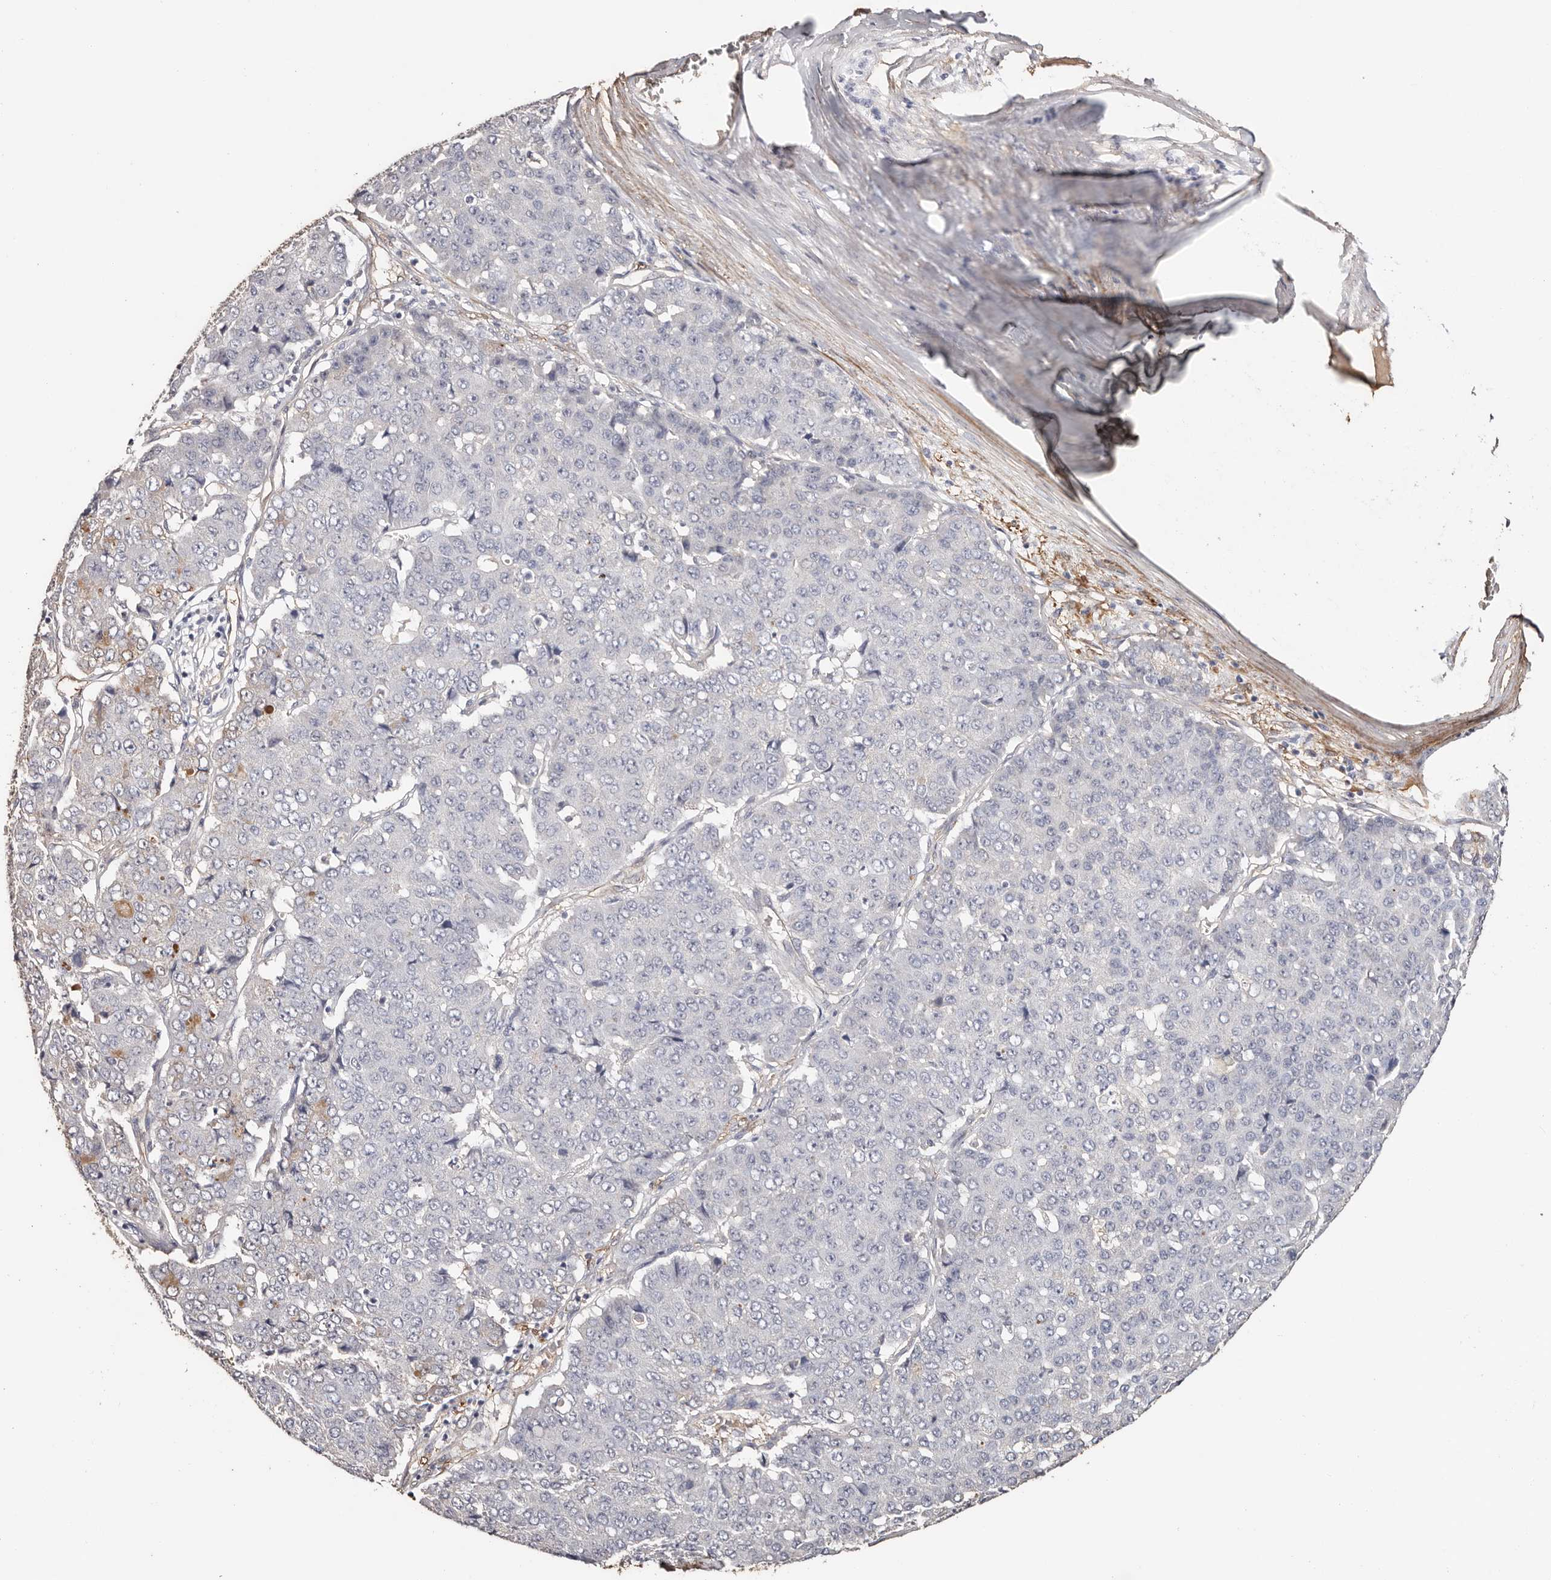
{"staining": {"intensity": "negative", "quantity": "none", "location": "none"}, "tissue": "pancreatic cancer", "cell_type": "Tumor cells", "image_type": "cancer", "snomed": [{"axis": "morphology", "description": "Adenocarcinoma, NOS"}, {"axis": "topography", "description": "Pancreas"}], "caption": "Tumor cells are negative for protein expression in human pancreatic cancer (adenocarcinoma). (Stains: DAB (3,3'-diaminobenzidine) IHC with hematoxylin counter stain, Microscopy: brightfield microscopy at high magnification).", "gene": "TGM2", "patient": {"sex": "male", "age": 50}}